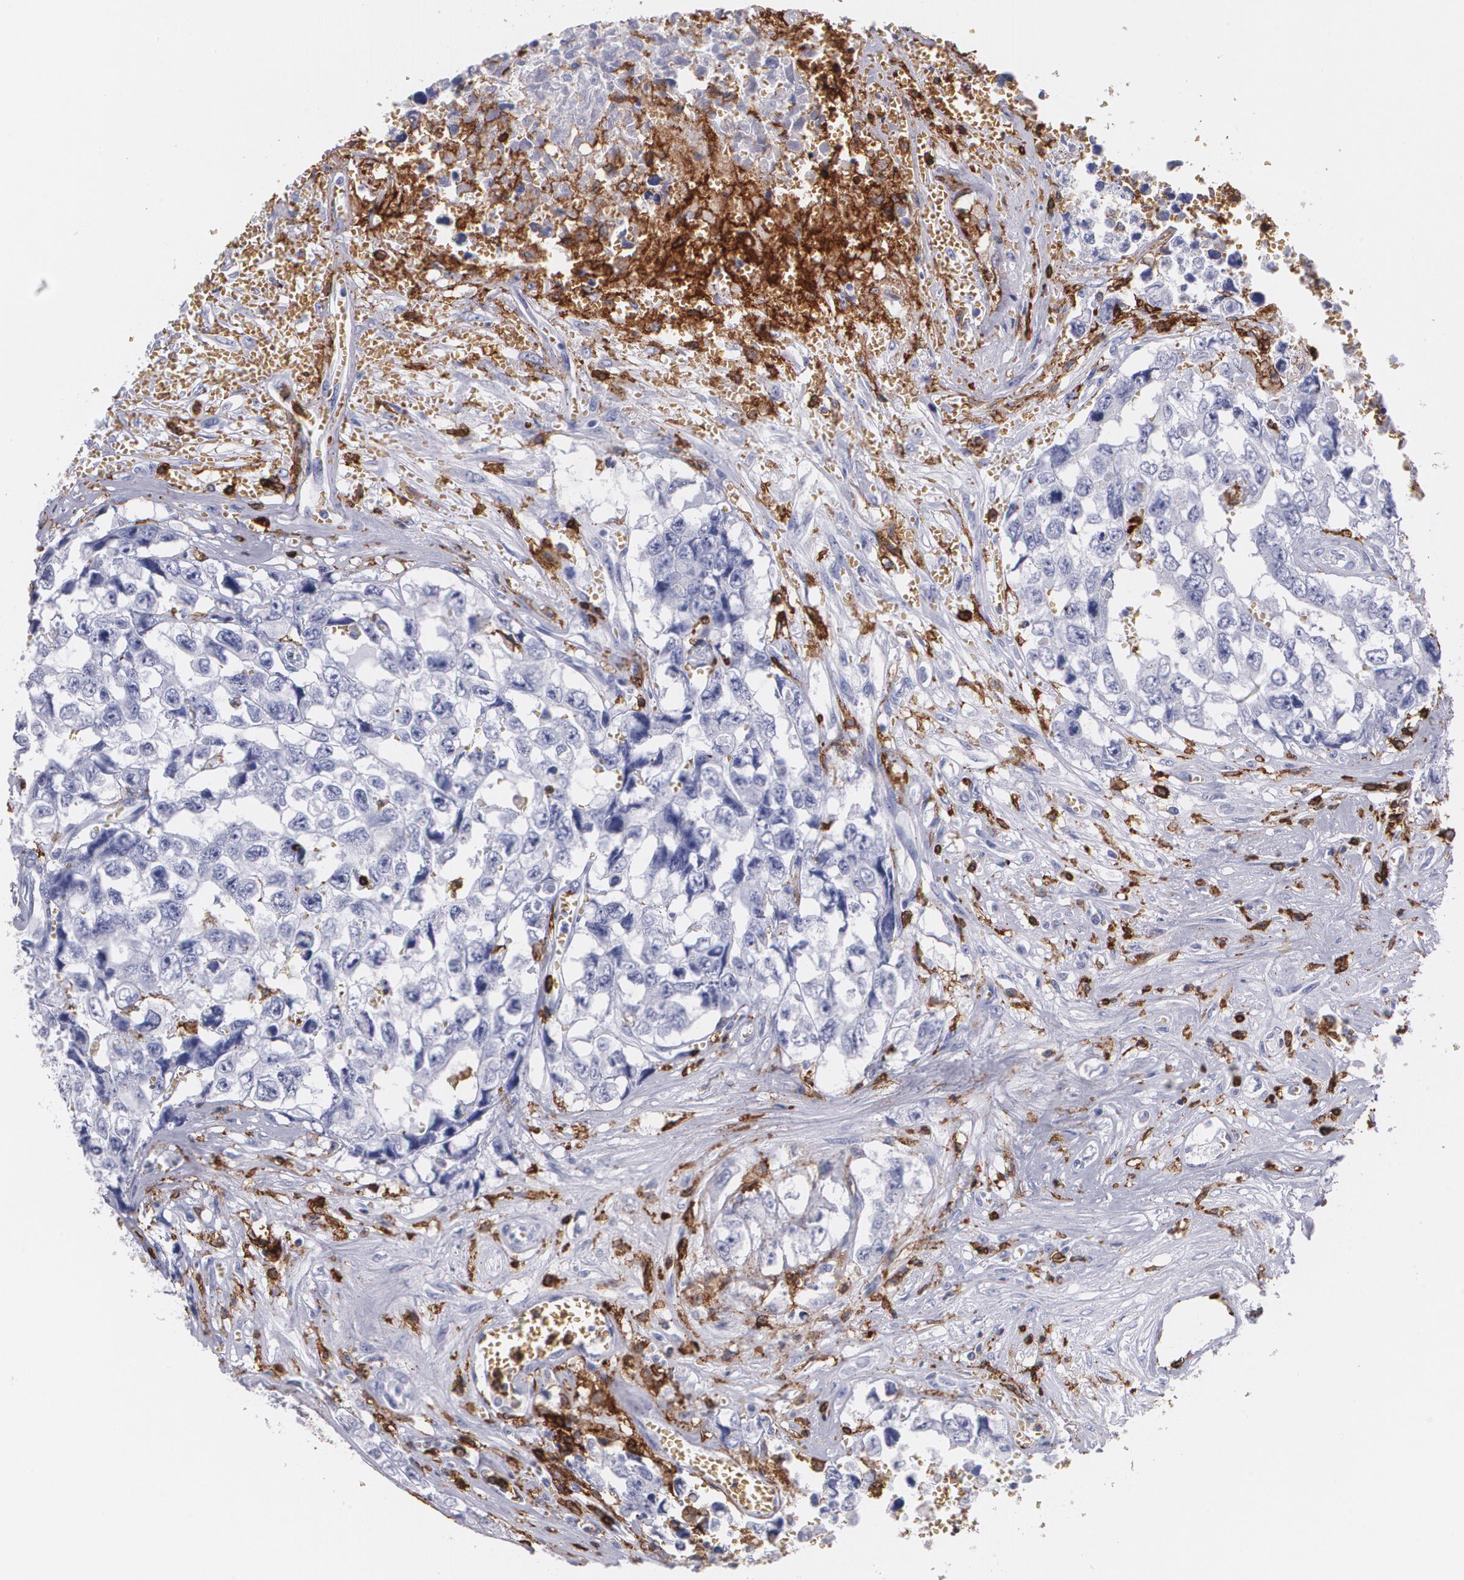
{"staining": {"intensity": "negative", "quantity": "none", "location": "none"}, "tissue": "testis cancer", "cell_type": "Tumor cells", "image_type": "cancer", "snomed": [{"axis": "morphology", "description": "Carcinoma, Embryonal, NOS"}, {"axis": "topography", "description": "Testis"}], "caption": "Immunohistochemistry histopathology image of neoplastic tissue: human testis embryonal carcinoma stained with DAB reveals no significant protein positivity in tumor cells. The staining was performed using DAB (3,3'-diaminobenzidine) to visualize the protein expression in brown, while the nuclei were stained in blue with hematoxylin (Magnification: 20x).", "gene": "PTPRC", "patient": {"sex": "male", "age": 31}}